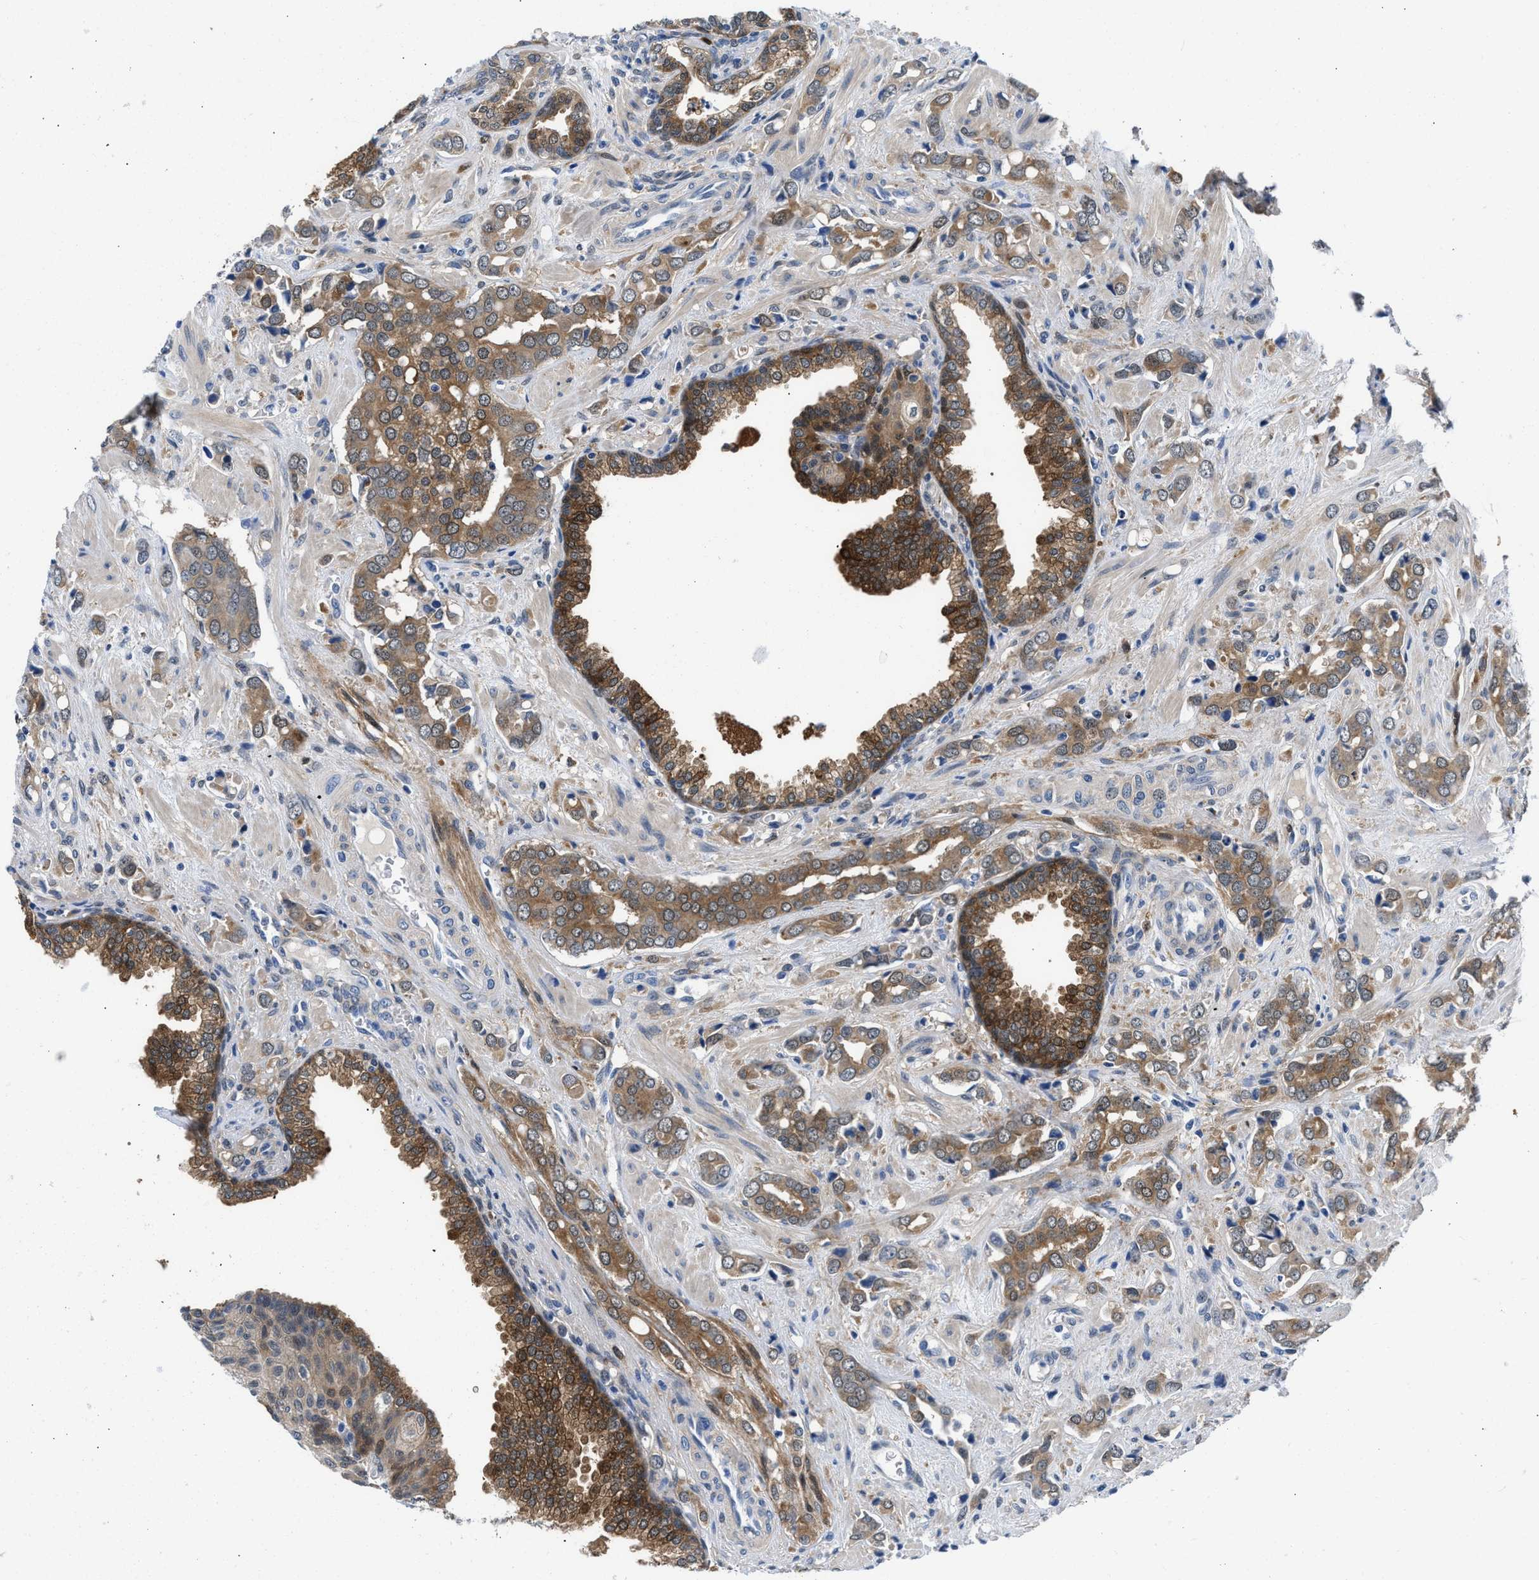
{"staining": {"intensity": "moderate", "quantity": "25%-75%", "location": "cytoplasmic/membranous"}, "tissue": "prostate cancer", "cell_type": "Tumor cells", "image_type": "cancer", "snomed": [{"axis": "morphology", "description": "Adenocarcinoma, High grade"}, {"axis": "topography", "description": "Prostate"}], "caption": "Immunohistochemistry of prostate cancer (adenocarcinoma (high-grade)) shows medium levels of moderate cytoplasmic/membranous positivity in approximately 25%-75% of tumor cells.", "gene": "CBR1", "patient": {"sex": "male", "age": 52}}